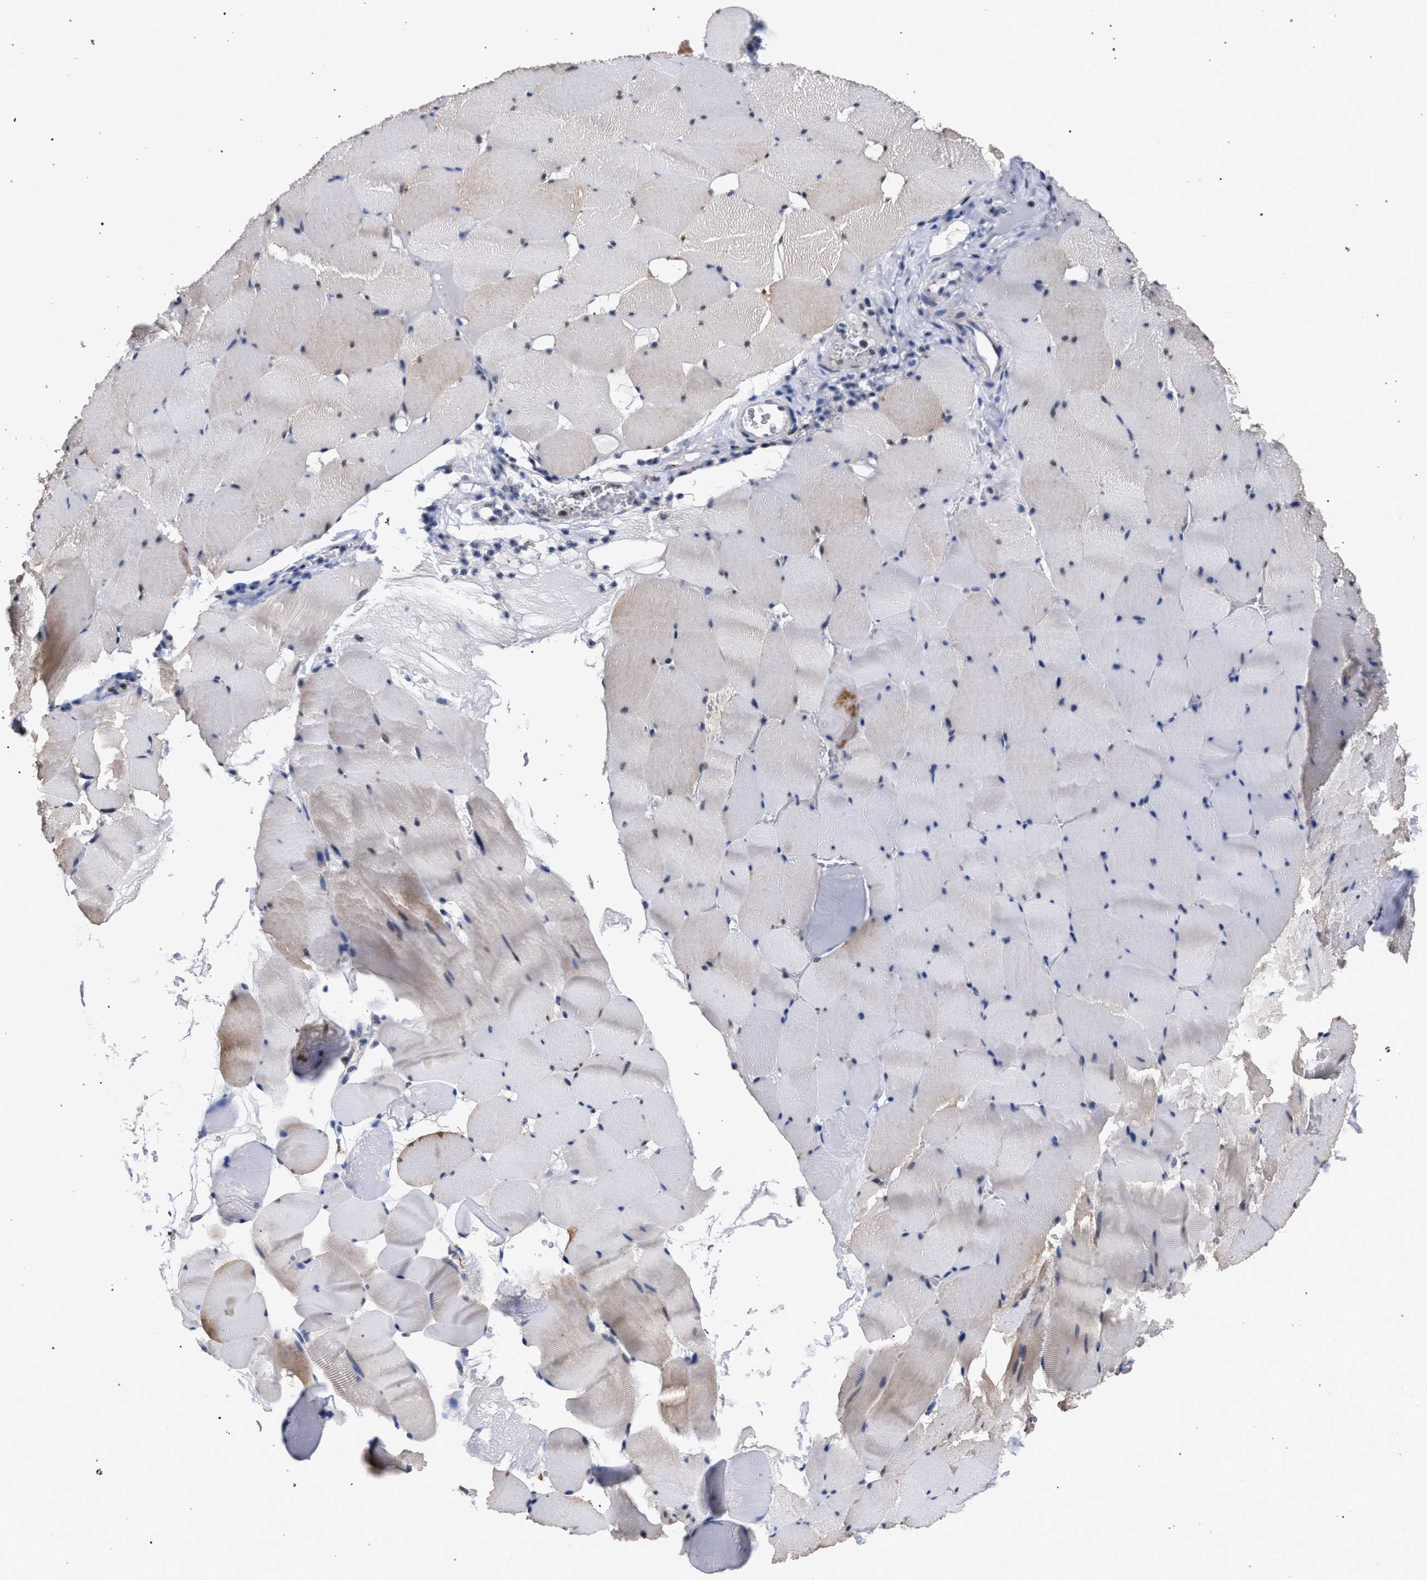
{"staining": {"intensity": "weak", "quantity": ">75%", "location": "cytoplasmic/membranous"}, "tissue": "skeletal muscle", "cell_type": "Myocytes", "image_type": "normal", "snomed": [{"axis": "morphology", "description": "Normal tissue, NOS"}, {"axis": "topography", "description": "Skeletal muscle"}], "caption": "Immunohistochemistry (IHC) histopathology image of benign skeletal muscle: skeletal muscle stained using immunohistochemistry (IHC) demonstrates low levels of weak protein expression localized specifically in the cytoplasmic/membranous of myocytes, appearing as a cytoplasmic/membranous brown color.", "gene": "GOLGA2", "patient": {"sex": "male", "age": 62}}